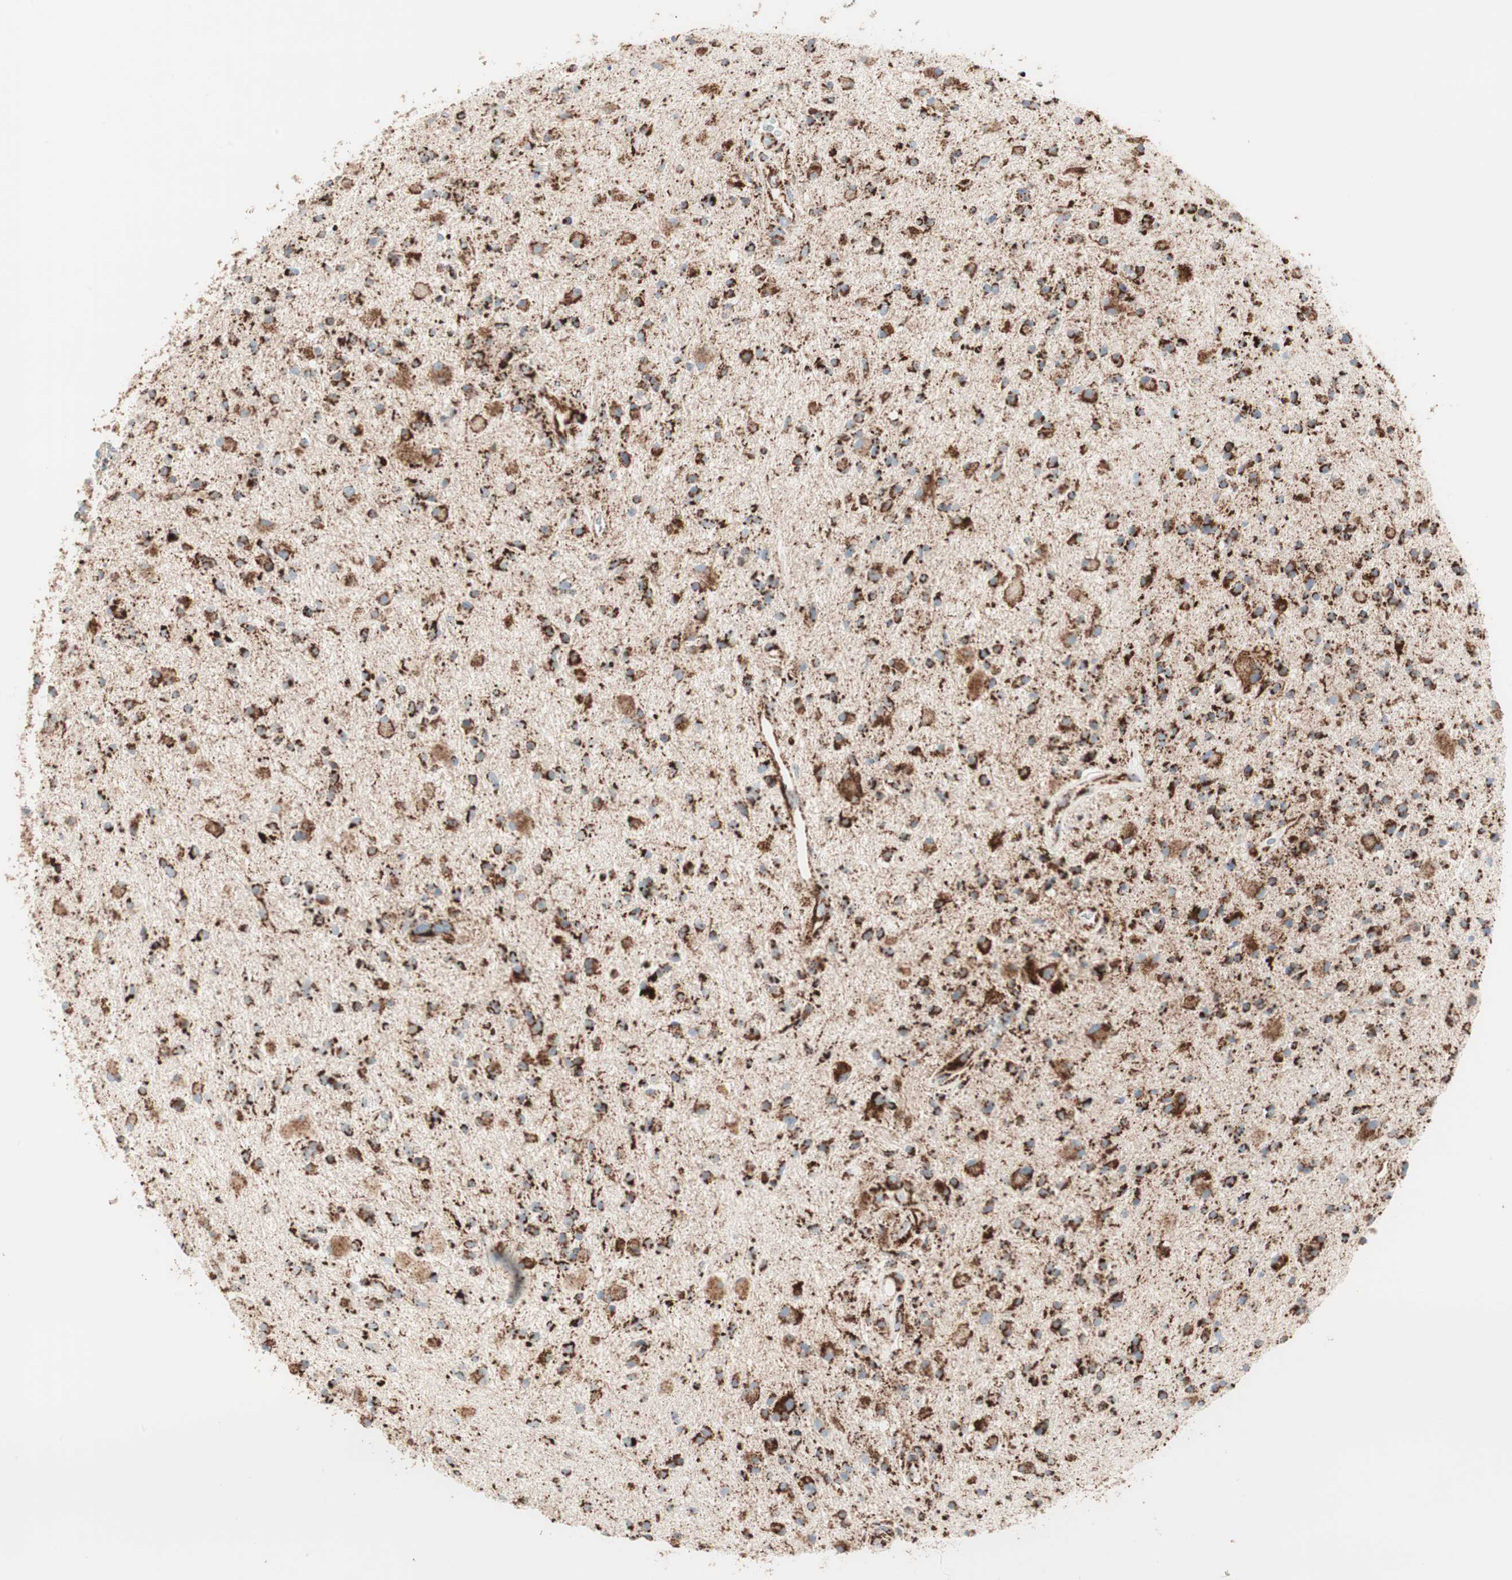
{"staining": {"intensity": "strong", "quantity": ">75%", "location": "cytoplasmic/membranous"}, "tissue": "glioma", "cell_type": "Tumor cells", "image_type": "cancer", "snomed": [{"axis": "morphology", "description": "Glioma, malignant, High grade"}, {"axis": "topography", "description": "Brain"}], "caption": "Glioma stained with a brown dye displays strong cytoplasmic/membranous positive staining in approximately >75% of tumor cells.", "gene": "TOMM20", "patient": {"sex": "male", "age": 33}}